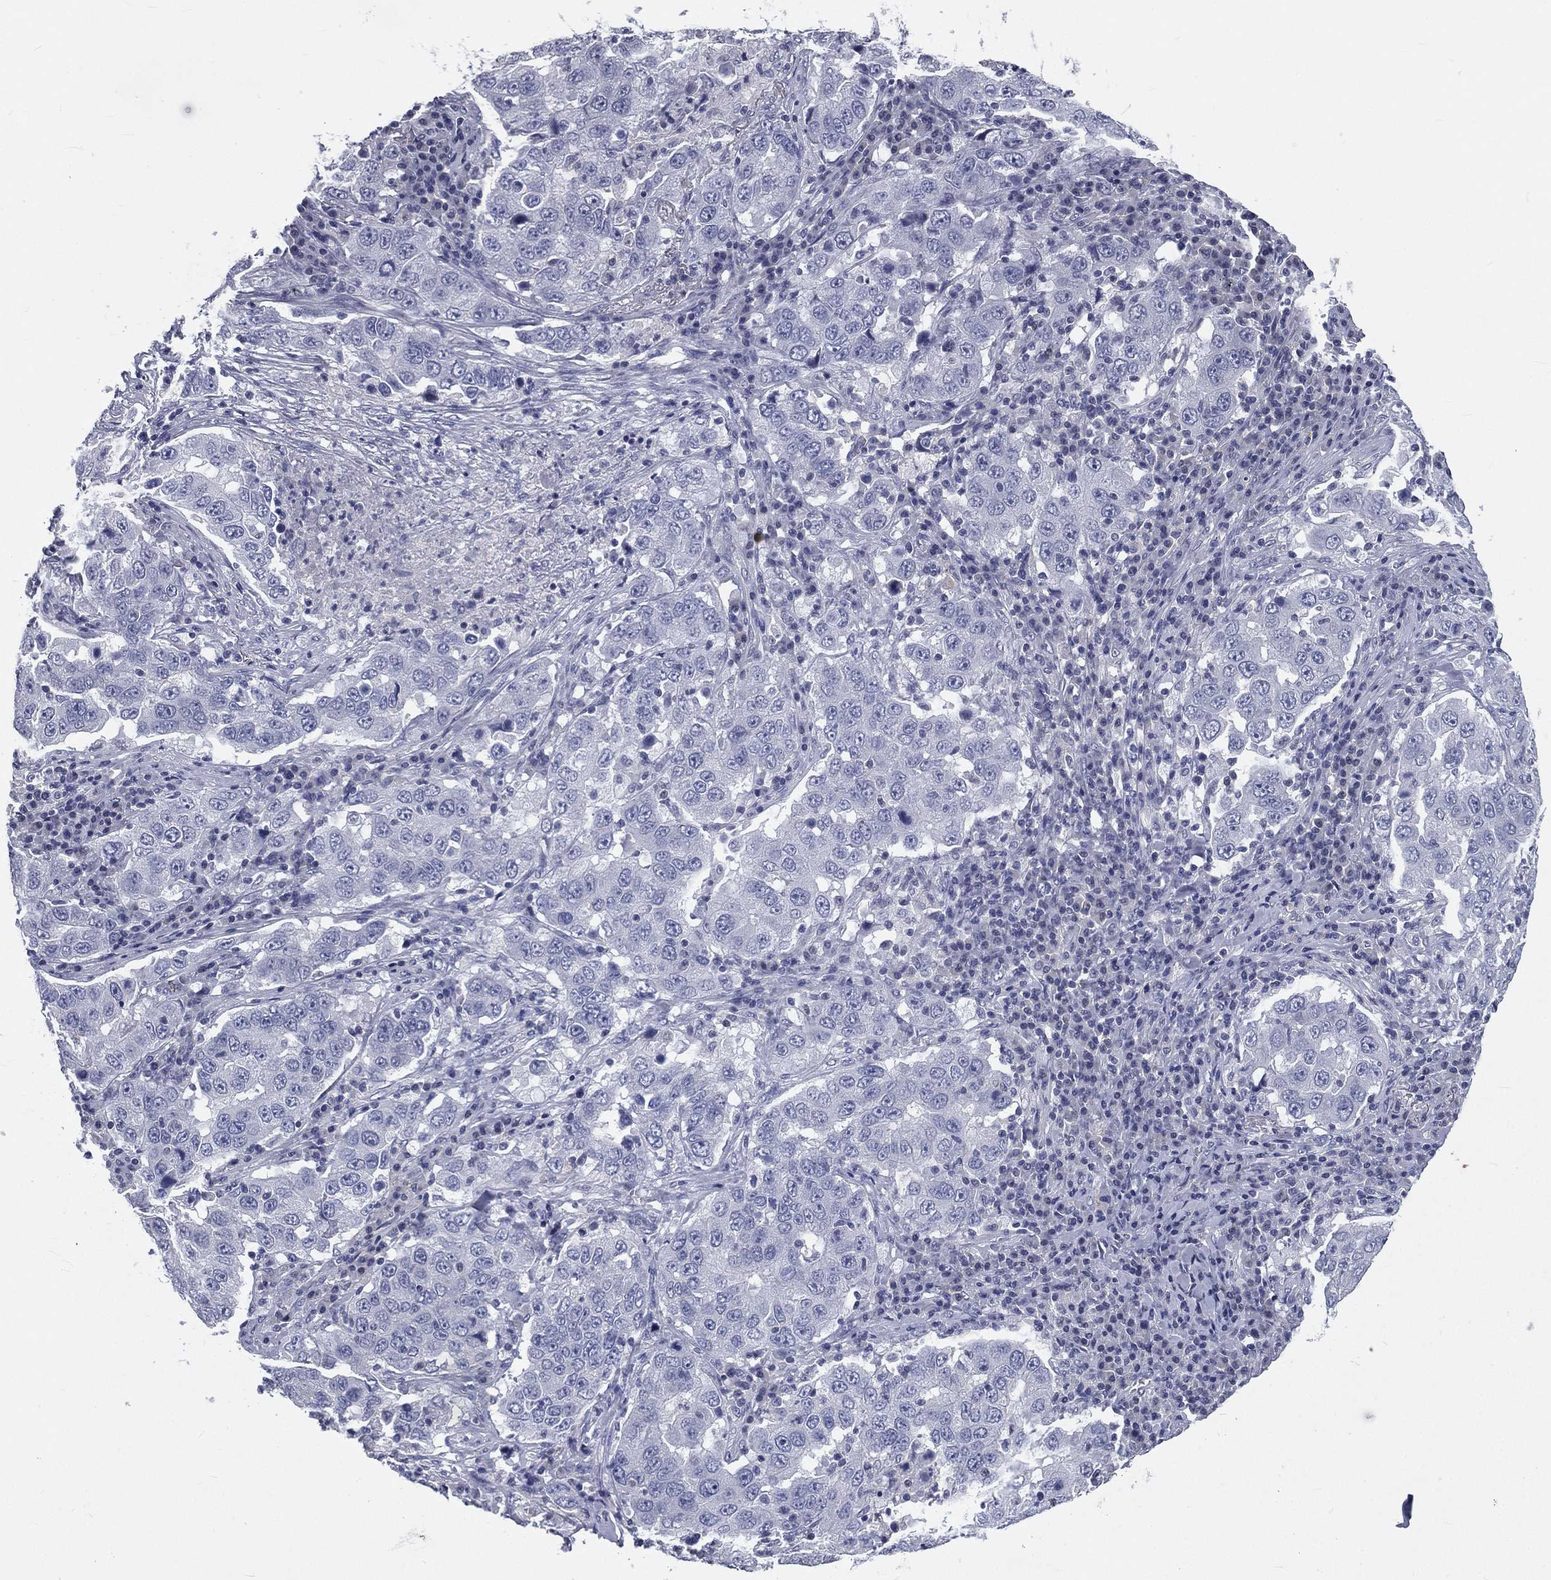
{"staining": {"intensity": "negative", "quantity": "none", "location": "none"}, "tissue": "lung cancer", "cell_type": "Tumor cells", "image_type": "cancer", "snomed": [{"axis": "morphology", "description": "Adenocarcinoma, NOS"}, {"axis": "topography", "description": "Lung"}], "caption": "Immunohistochemistry (IHC) micrograph of human lung adenocarcinoma stained for a protein (brown), which exhibits no expression in tumor cells. (DAB (3,3'-diaminobenzidine) immunohistochemistry (IHC) visualized using brightfield microscopy, high magnification).", "gene": "IFT27", "patient": {"sex": "male", "age": 73}}